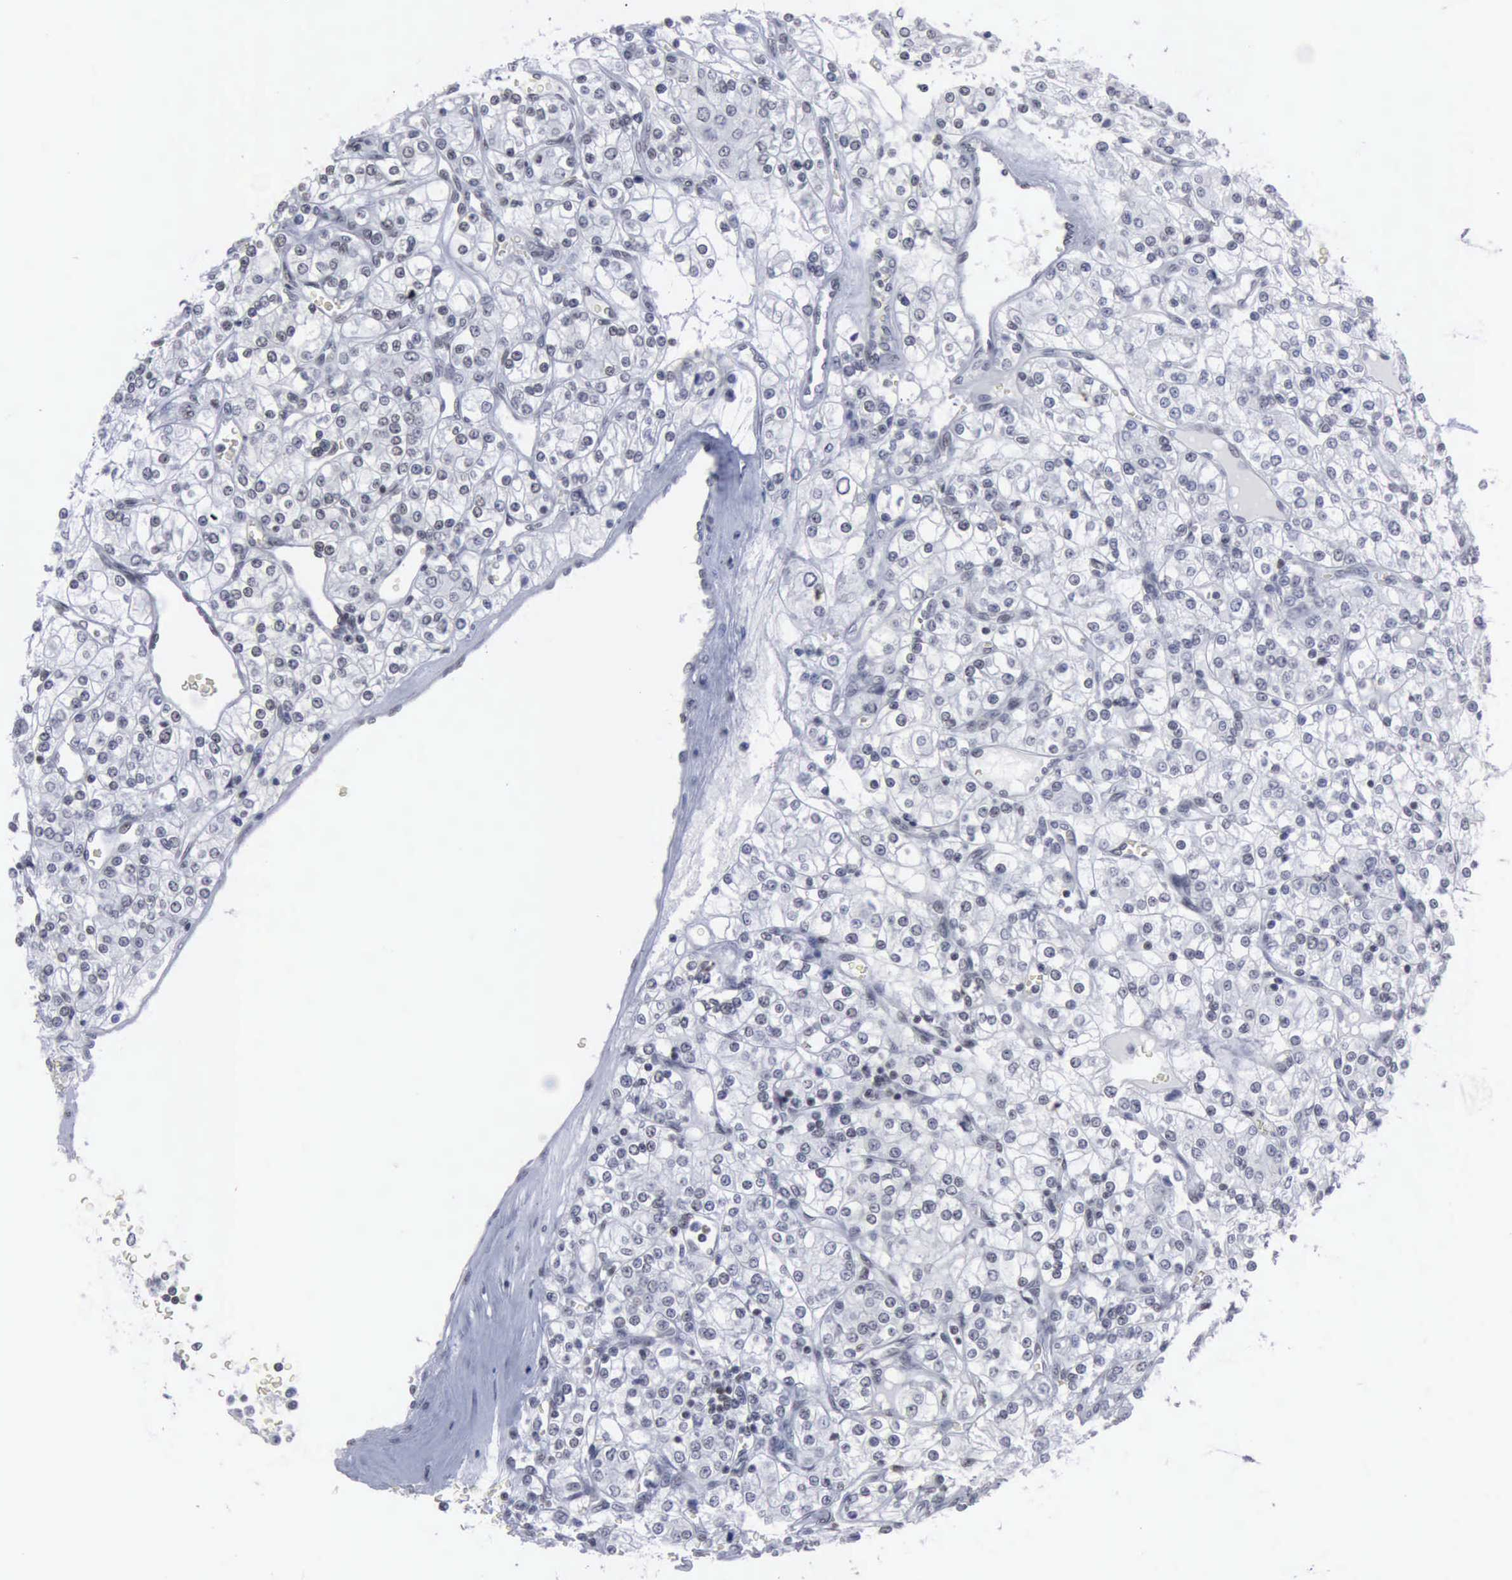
{"staining": {"intensity": "strong", "quantity": "25%-75%", "location": "nuclear"}, "tissue": "renal cancer", "cell_type": "Tumor cells", "image_type": "cancer", "snomed": [{"axis": "morphology", "description": "Adenocarcinoma, NOS"}, {"axis": "topography", "description": "Kidney"}], "caption": "The micrograph demonstrates immunohistochemical staining of renal adenocarcinoma. There is strong nuclear expression is identified in approximately 25%-75% of tumor cells. The protein of interest is shown in brown color, while the nuclei are stained blue.", "gene": "XPA", "patient": {"sex": "female", "age": 62}}